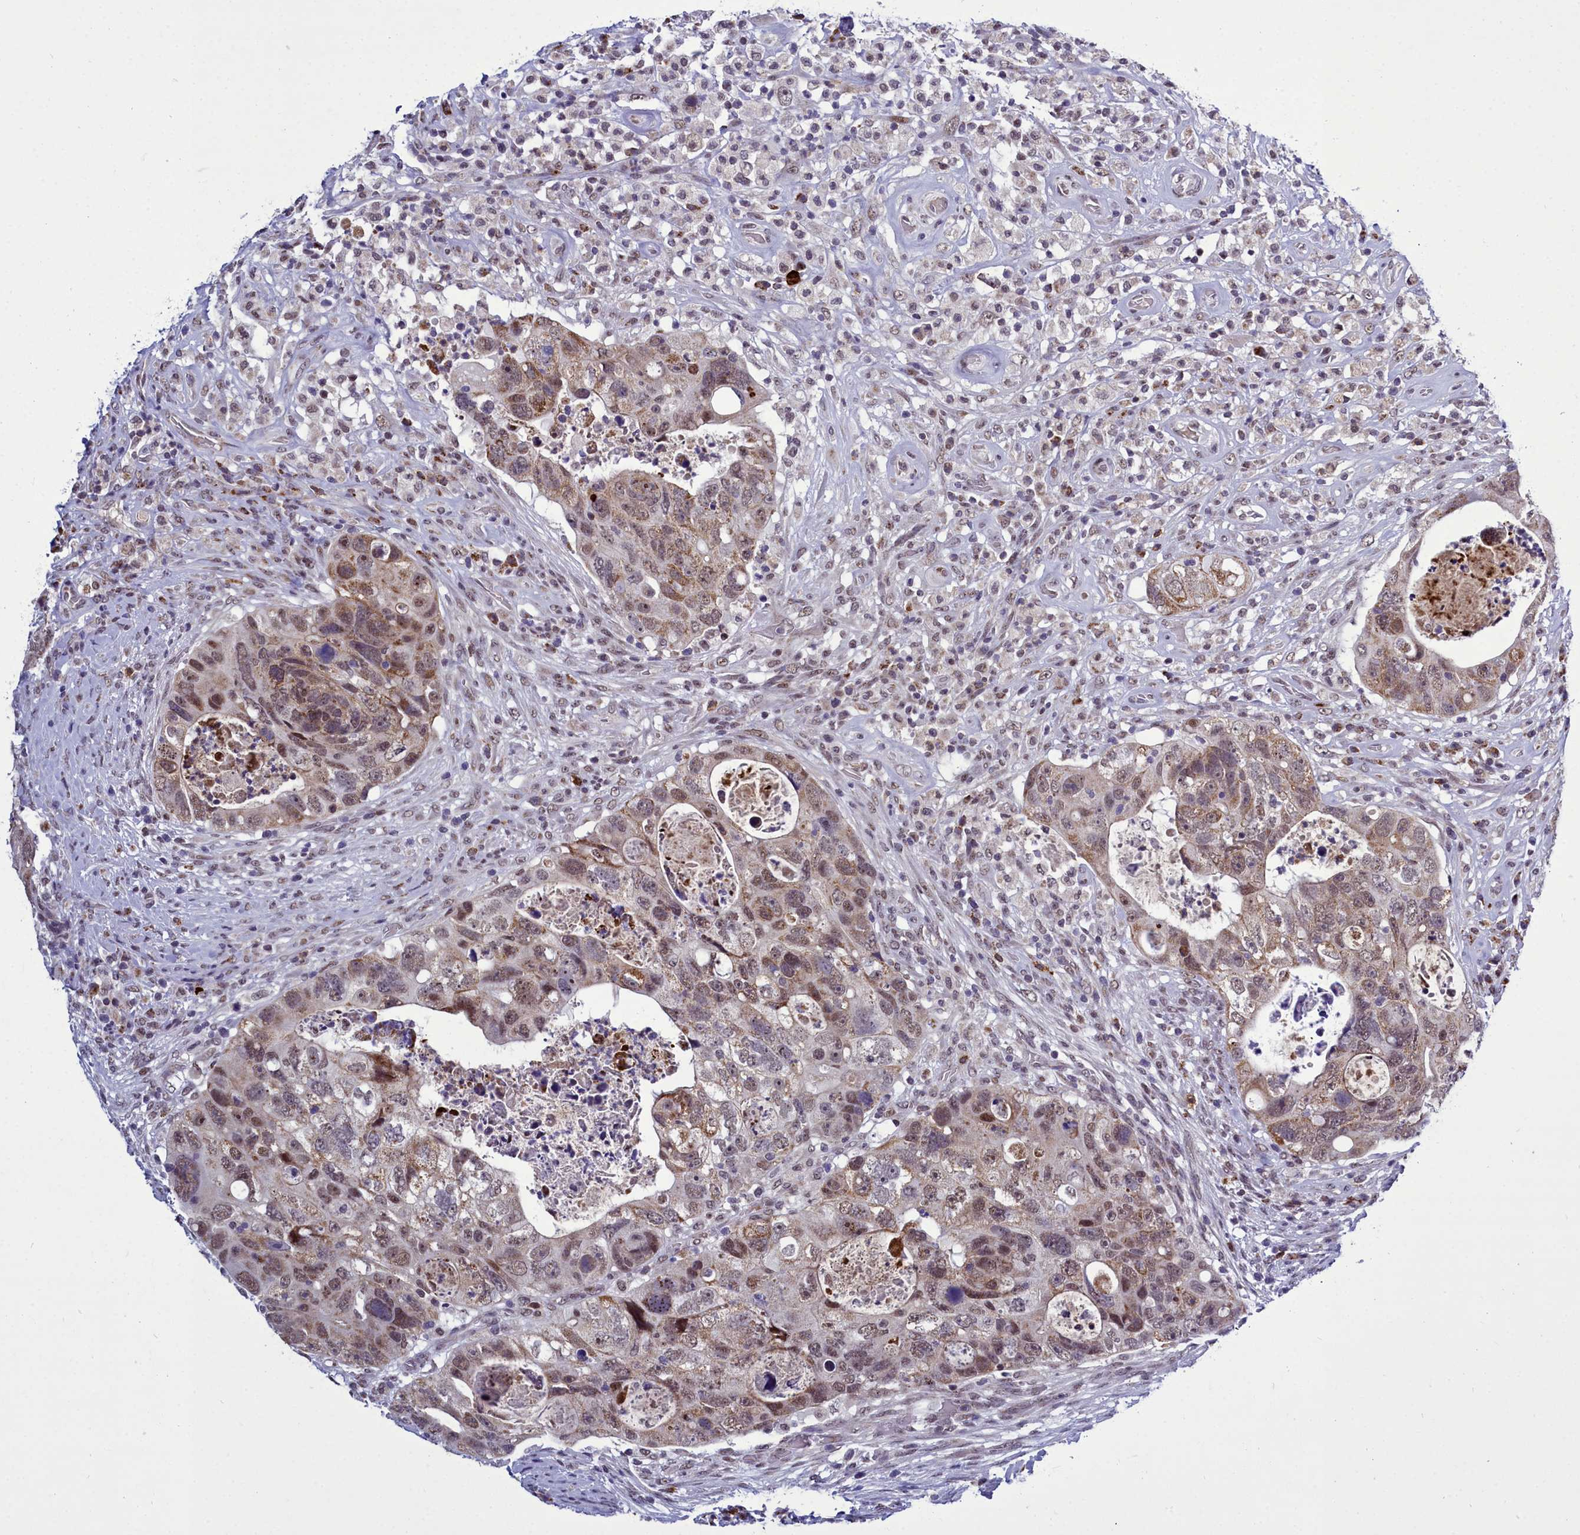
{"staining": {"intensity": "moderate", "quantity": ">75%", "location": "cytoplasmic/membranous,nuclear"}, "tissue": "colorectal cancer", "cell_type": "Tumor cells", "image_type": "cancer", "snomed": [{"axis": "morphology", "description": "Adenocarcinoma, NOS"}, {"axis": "topography", "description": "Rectum"}], "caption": "A brown stain highlights moderate cytoplasmic/membranous and nuclear positivity of a protein in colorectal adenocarcinoma tumor cells.", "gene": "POM121L2", "patient": {"sex": "male", "age": 59}}